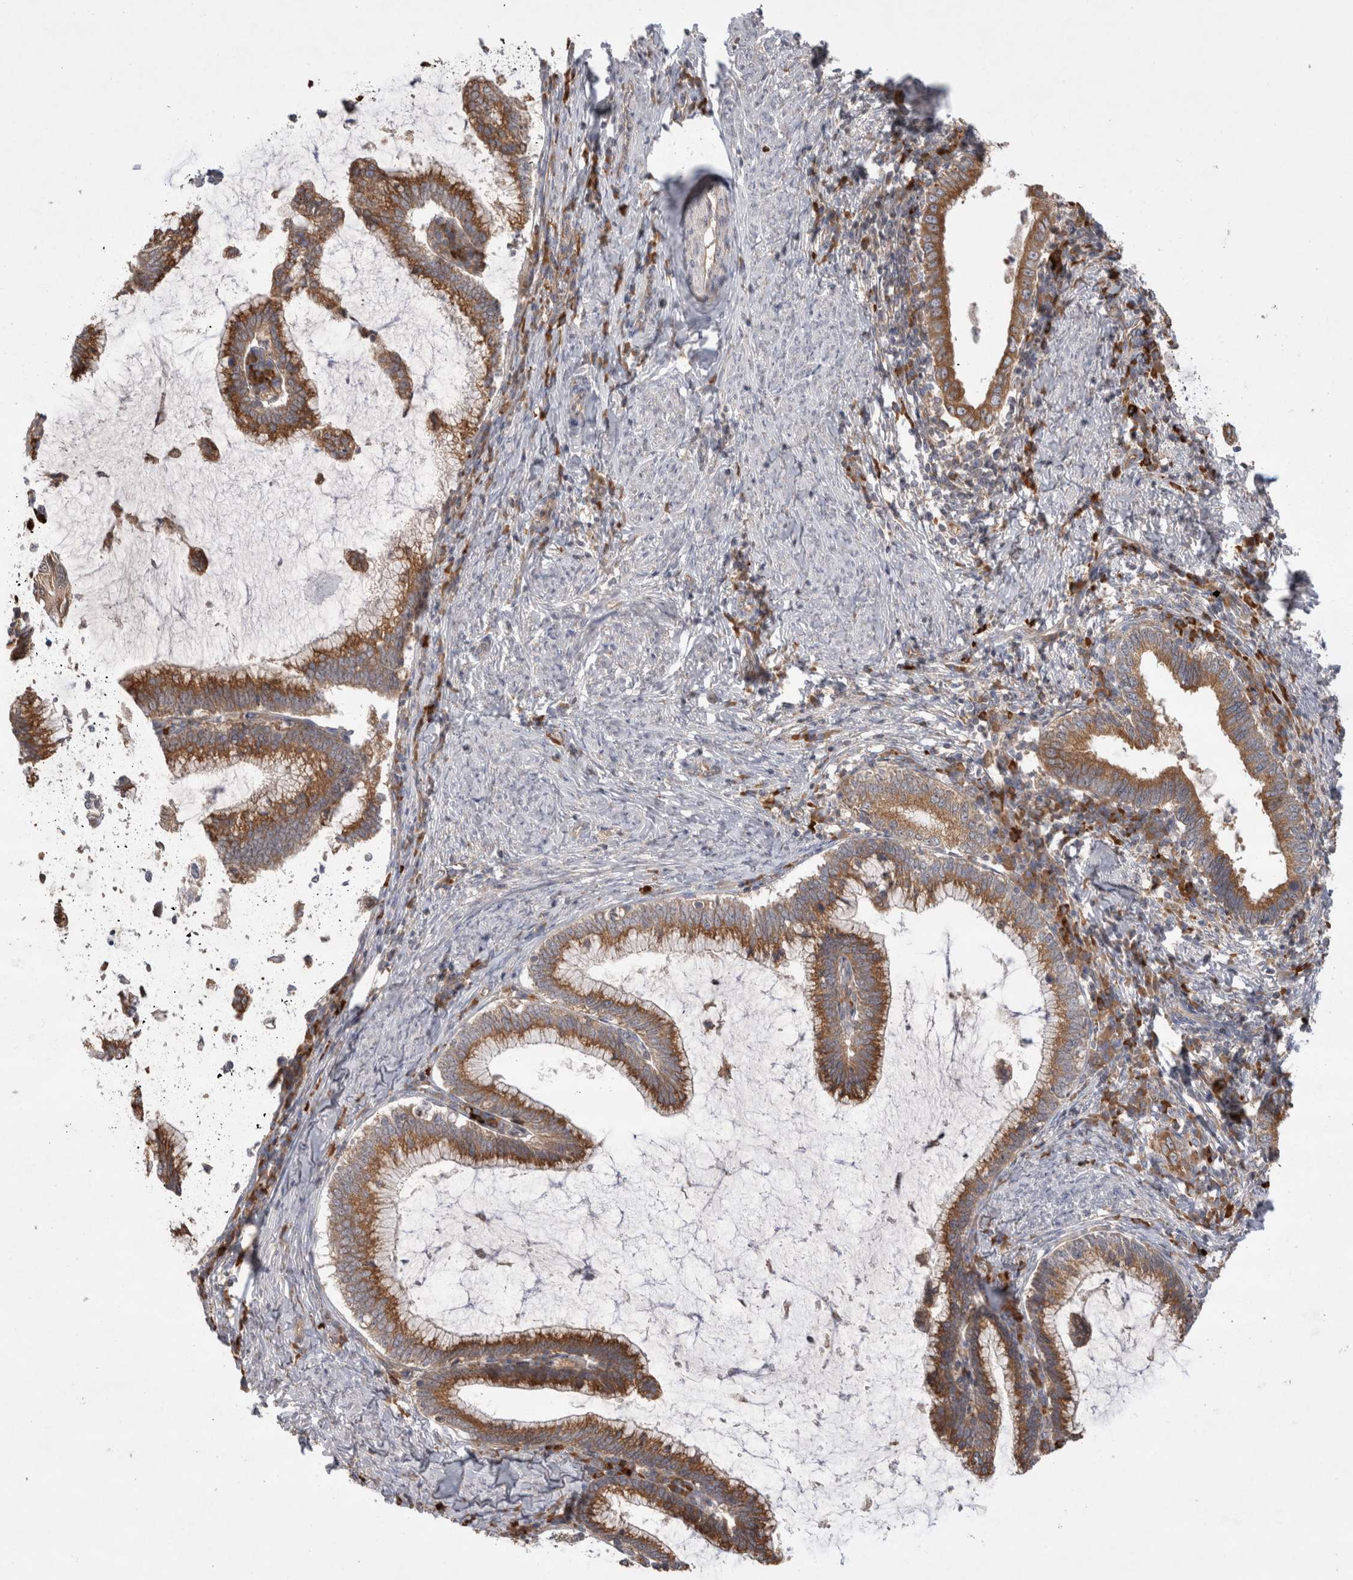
{"staining": {"intensity": "moderate", "quantity": ">75%", "location": "cytoplasmic/membranous"}, "tissue": "cervical cancer", "cell_type": "Tumor cells", "image_type": "cancer", "snomed": [{"axis": "morphology", "description": "Adenocarcinoma, NOS"}, {"axis": "topography", "description": "Cervix"}], "caption": "Brown immunohistochemical staining in adenocarcinoma (cervical) displays moderate cytoplasmic/membranous expression in about >75% of tumor cells.", "gene": "PDCD10", "patient": {"sex": "female", "age": 36}}